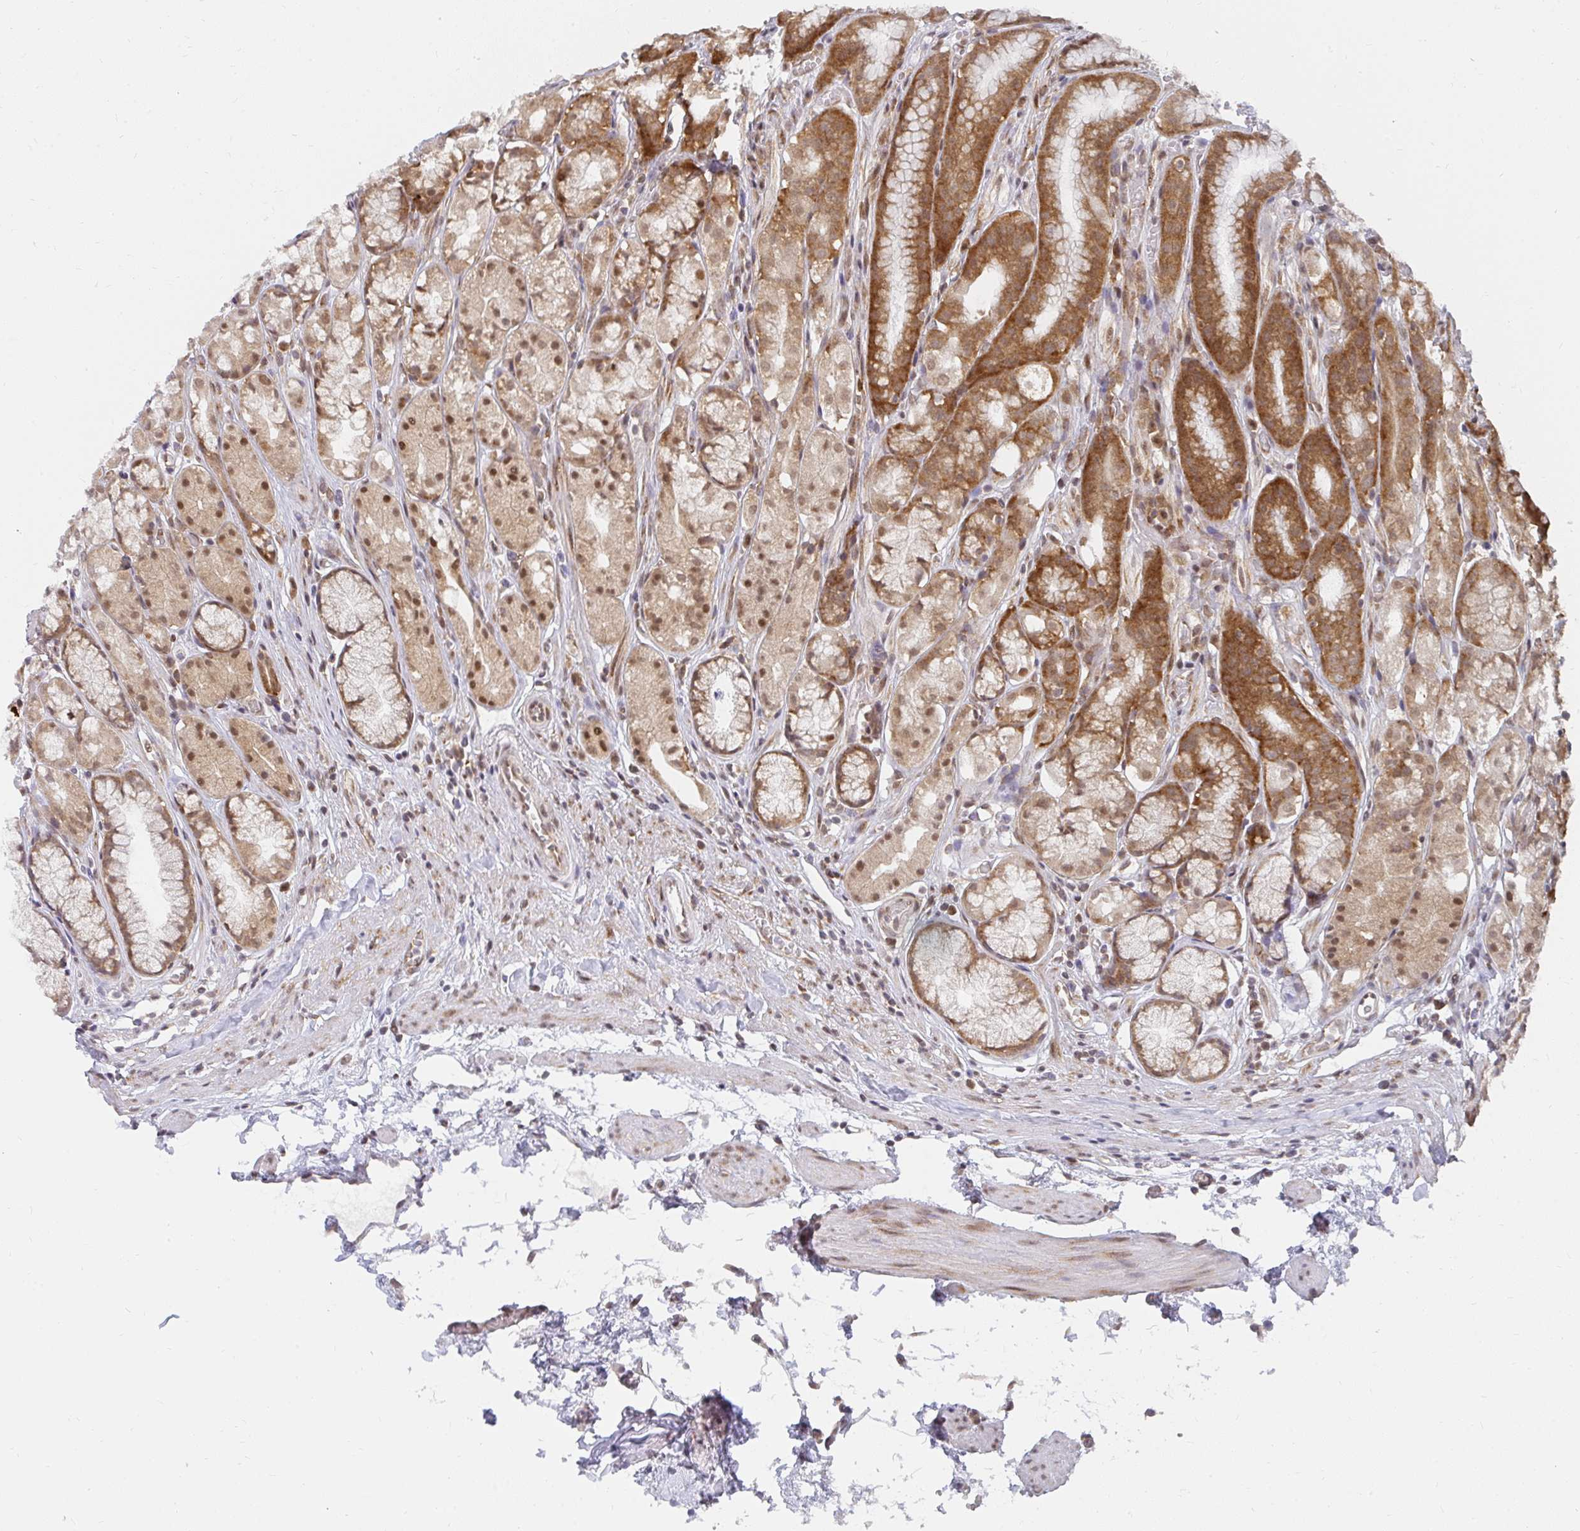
{"staining": {"intensity": "moderate", "quantity": ">75%", "location": "cytoplasmic/membranous,nuclear"}, "tissue": "stomach", "cell_type": "Glandular cells", "image_type": "normal", "snomed": [{"axis": "morphology", "description": "Normal tissue, NOS"}, {"axis": "topography", "description": "Smooth muscle"}, {"axis": "topography", "description": "Stomach"}], "caption": "A histopathology image of stomach stained for a protein reveals moderate cytoplasmic/membranous,nuclear brown staining in glandular cells.", "gene": "SYNCRIP", "patient": {"sex": "male", "age": 70}}